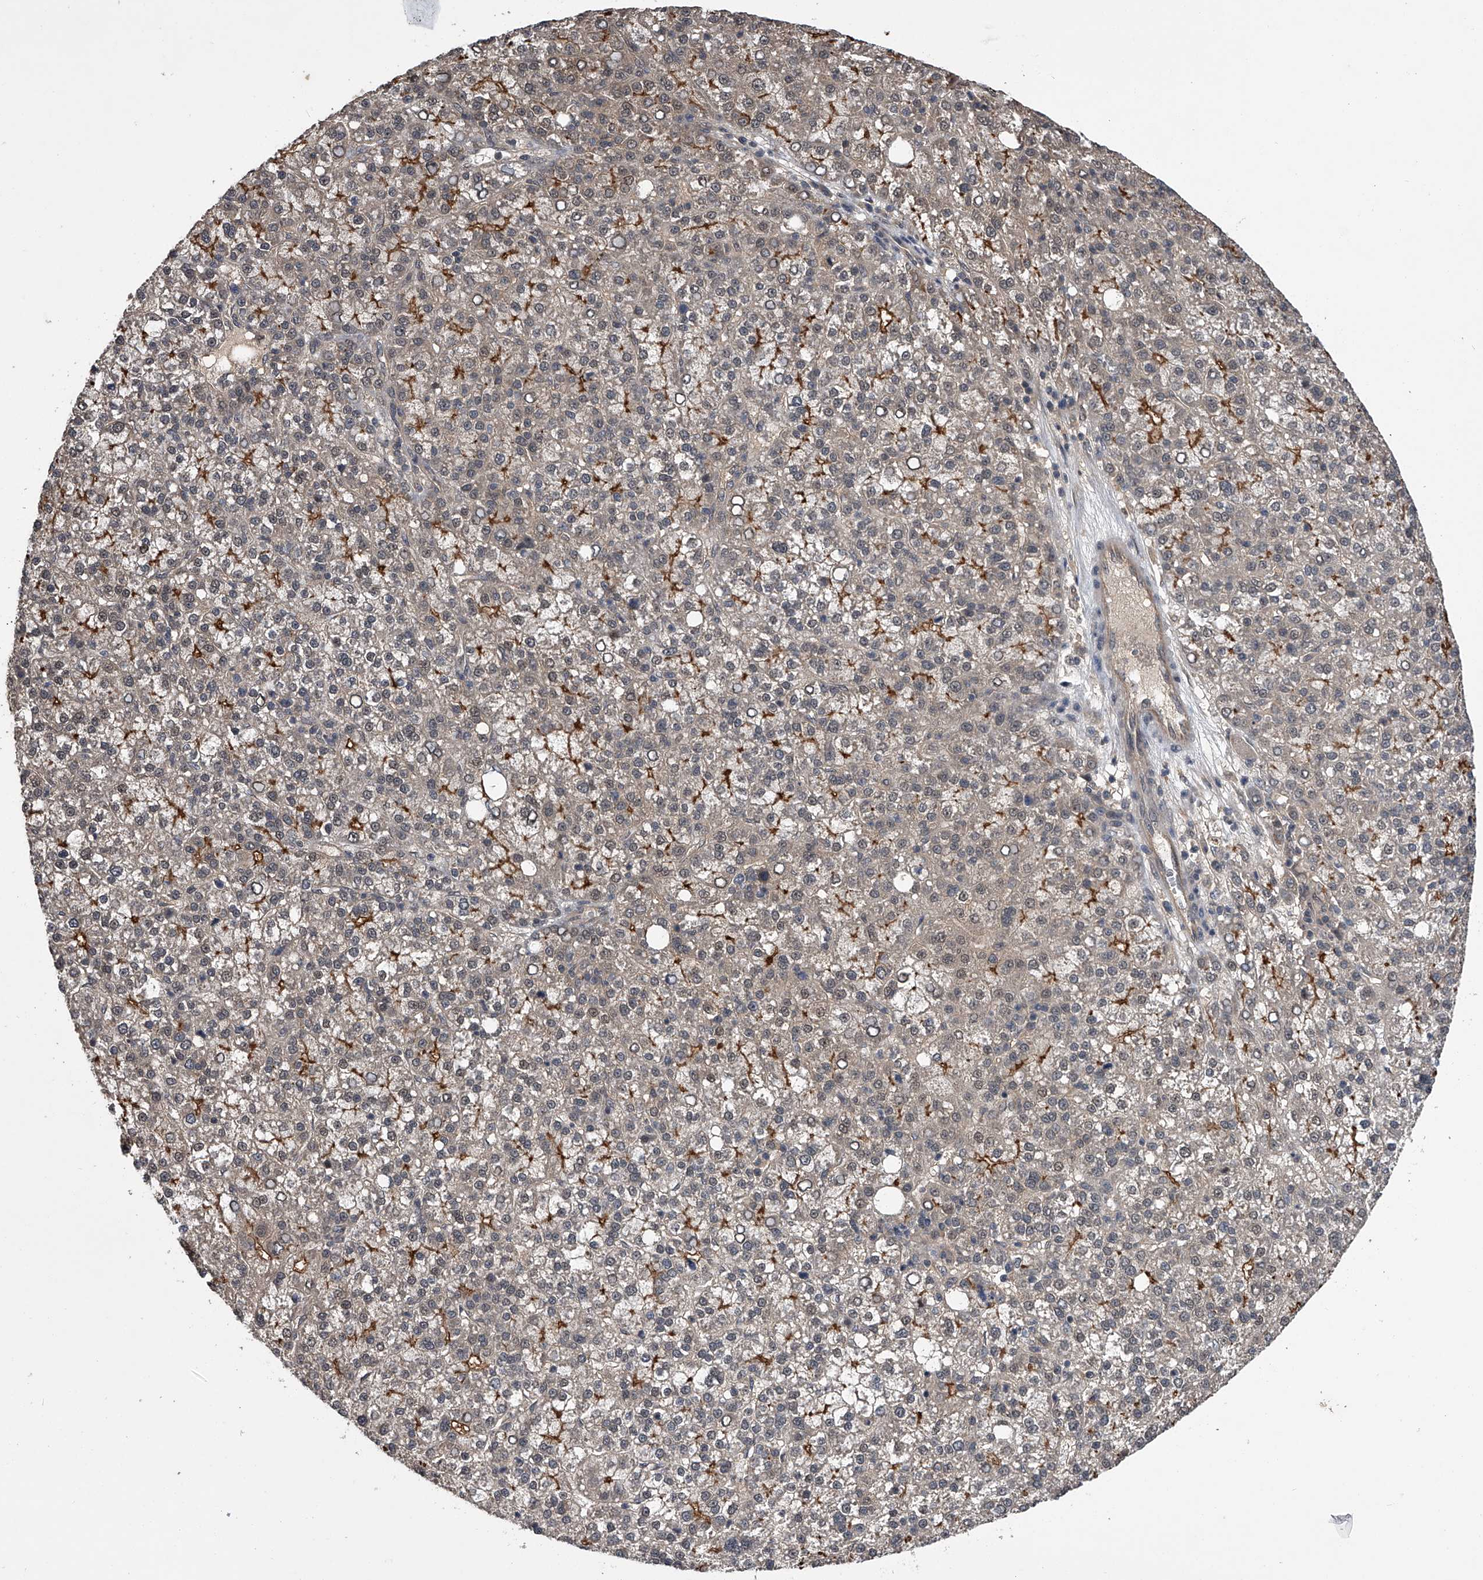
{"staining": {"intensity": "strong", "quantity": "<25%", "location": "cytoplasmic/membranous"}, "tissue": "liver cancer", "cell_type": "Tumor cells", "image_type": "cancer", "snomed": [{"axis": "morphology", "description": "Carcinoma, Hepatocellular, NOS"}, {"axis": "topography", "description": "Liver"}], "caption": "Immunohistochemistry (IHC) image of liver hepatocellular carcinoma stained for a protein (brown), which shows medium levels of strong cytoplasmic/membranous positivity in about <25% of tumor cells.", "gene": "SLC12A8", "patient": {"sex": "female", "age": 58}}